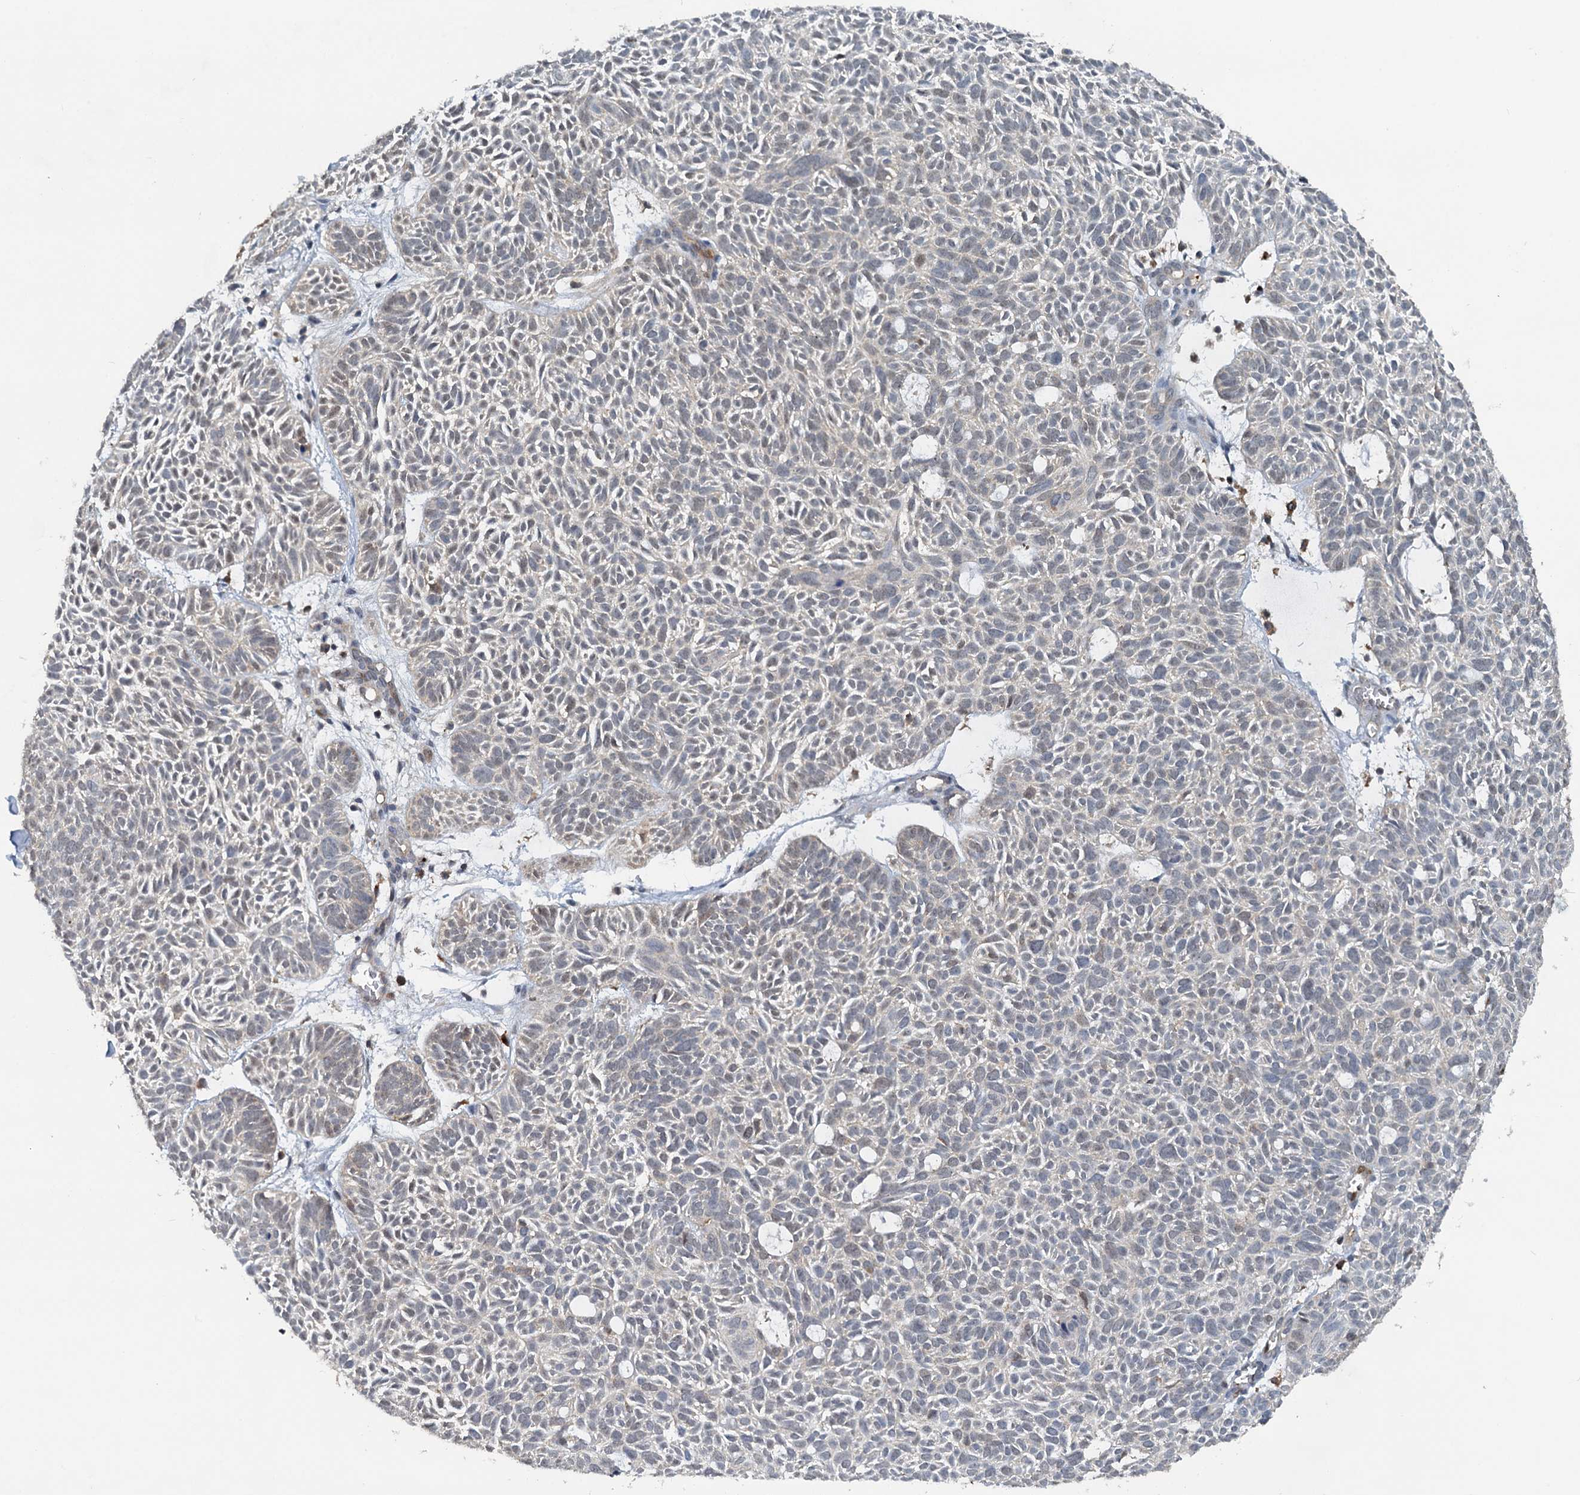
{"staining": {"intensity": "negative", "quantity": "none", "location": "none"}, "tissue": "skin cancer", "cell_type": "Tumor cells", "image_type": "cancer", "snomed": [{"axis": "morphology", "description": "Basal cell carcinoma"}, {"axis": "topography", "description": "Skin"}], "caption": "This histopathology image is of skin cancer stained with immunohistochemistry to label a protein in brown with the nuclei are counter-stained blue. There is no staining in tumor cells. The staining was performed using DAB to visualize the protein expression in brown, while the nuclei were stained in blue with hematoxylin (Magnification: 20x).", "gene": "GCLM", "patient": {"sex": "male", "age": 69}}